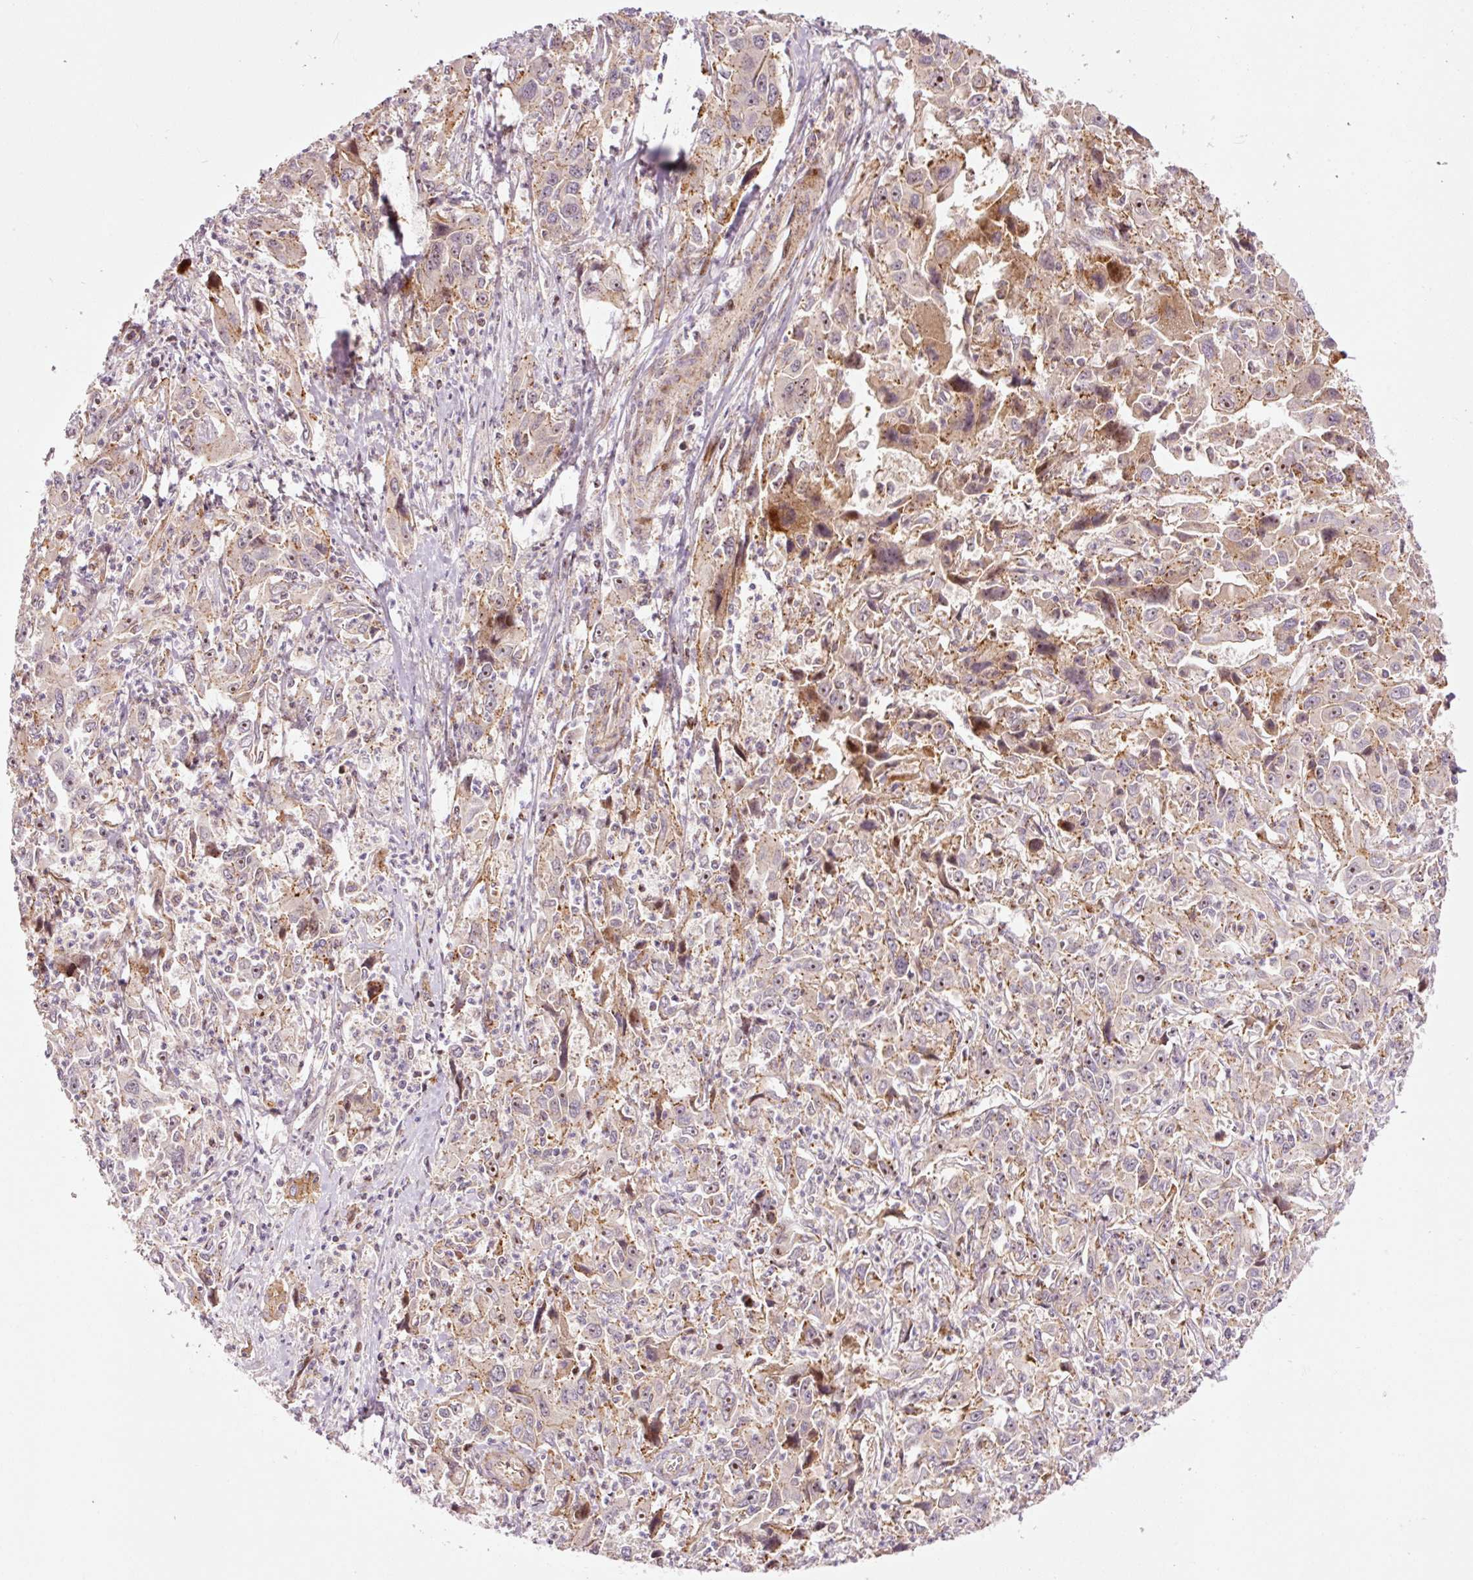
{"staining": {"intensity": "moderate", "quantity": "<25%", "location": "cytoplasmic/membranous"}, "tissue": "liver cancer", "cell_type": "Tumor cells", "image_type": "cancer", "snomed": [{"axis": "morphology", "description": "Carcinoma, Hepatocellular, NOS"}, {"axis": "topography", "description": "Liver"}], "caption": "Immunohistochemistry of liver hepatocellular carcinoma reveals low levels of moderate cytoplasmic/membranous expression in about <25% of tumor cells. Ihc stains the protein of interest in brown and the nuclei are stained blue.", "gene": "ANKRD20A1", "patient": {"sex": "male", "age": 63}}